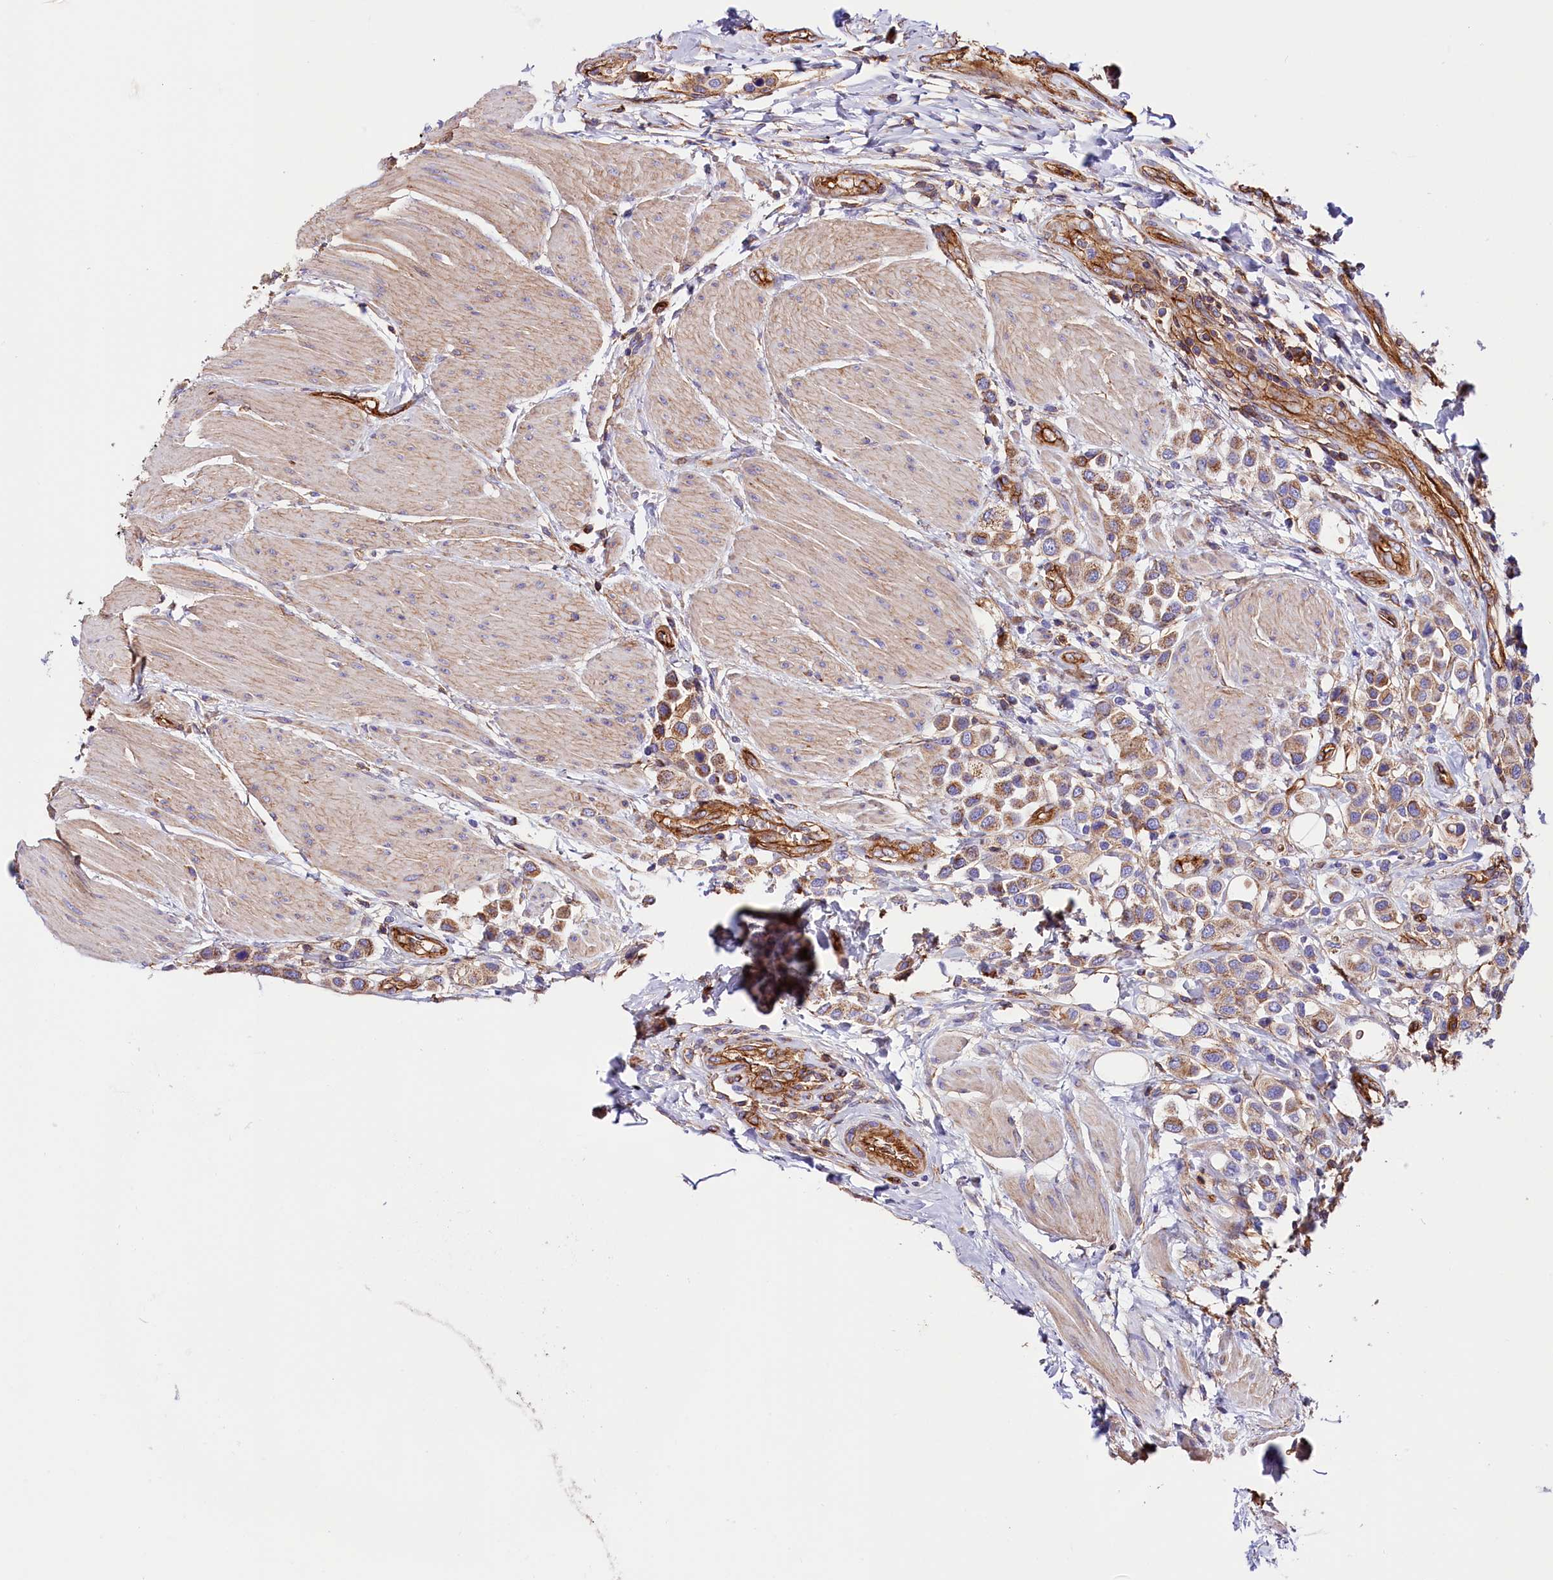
{"staining": {"intensity": "moderate", "quantity": "25%-75%", "location": "cytoplasmic/membranous"}, "tissue": "urothelial cancer", "cell_type": "Tumor cells", "image_type": "cancer", "snomed": [{"axis": "morphology", "description": "Urothelial carcinoma, High grade"}, {"axis": "topography", "description": "Urinary bladder"}], "caption": "Protein staining displays moderate cytoplasmic/membranous positivity in approximately 25%-75% of tumor cells in high-grade urothelial carcinoma.", "gene": "ATP2B4", "patient": {"sex": "male", "age": 50}}